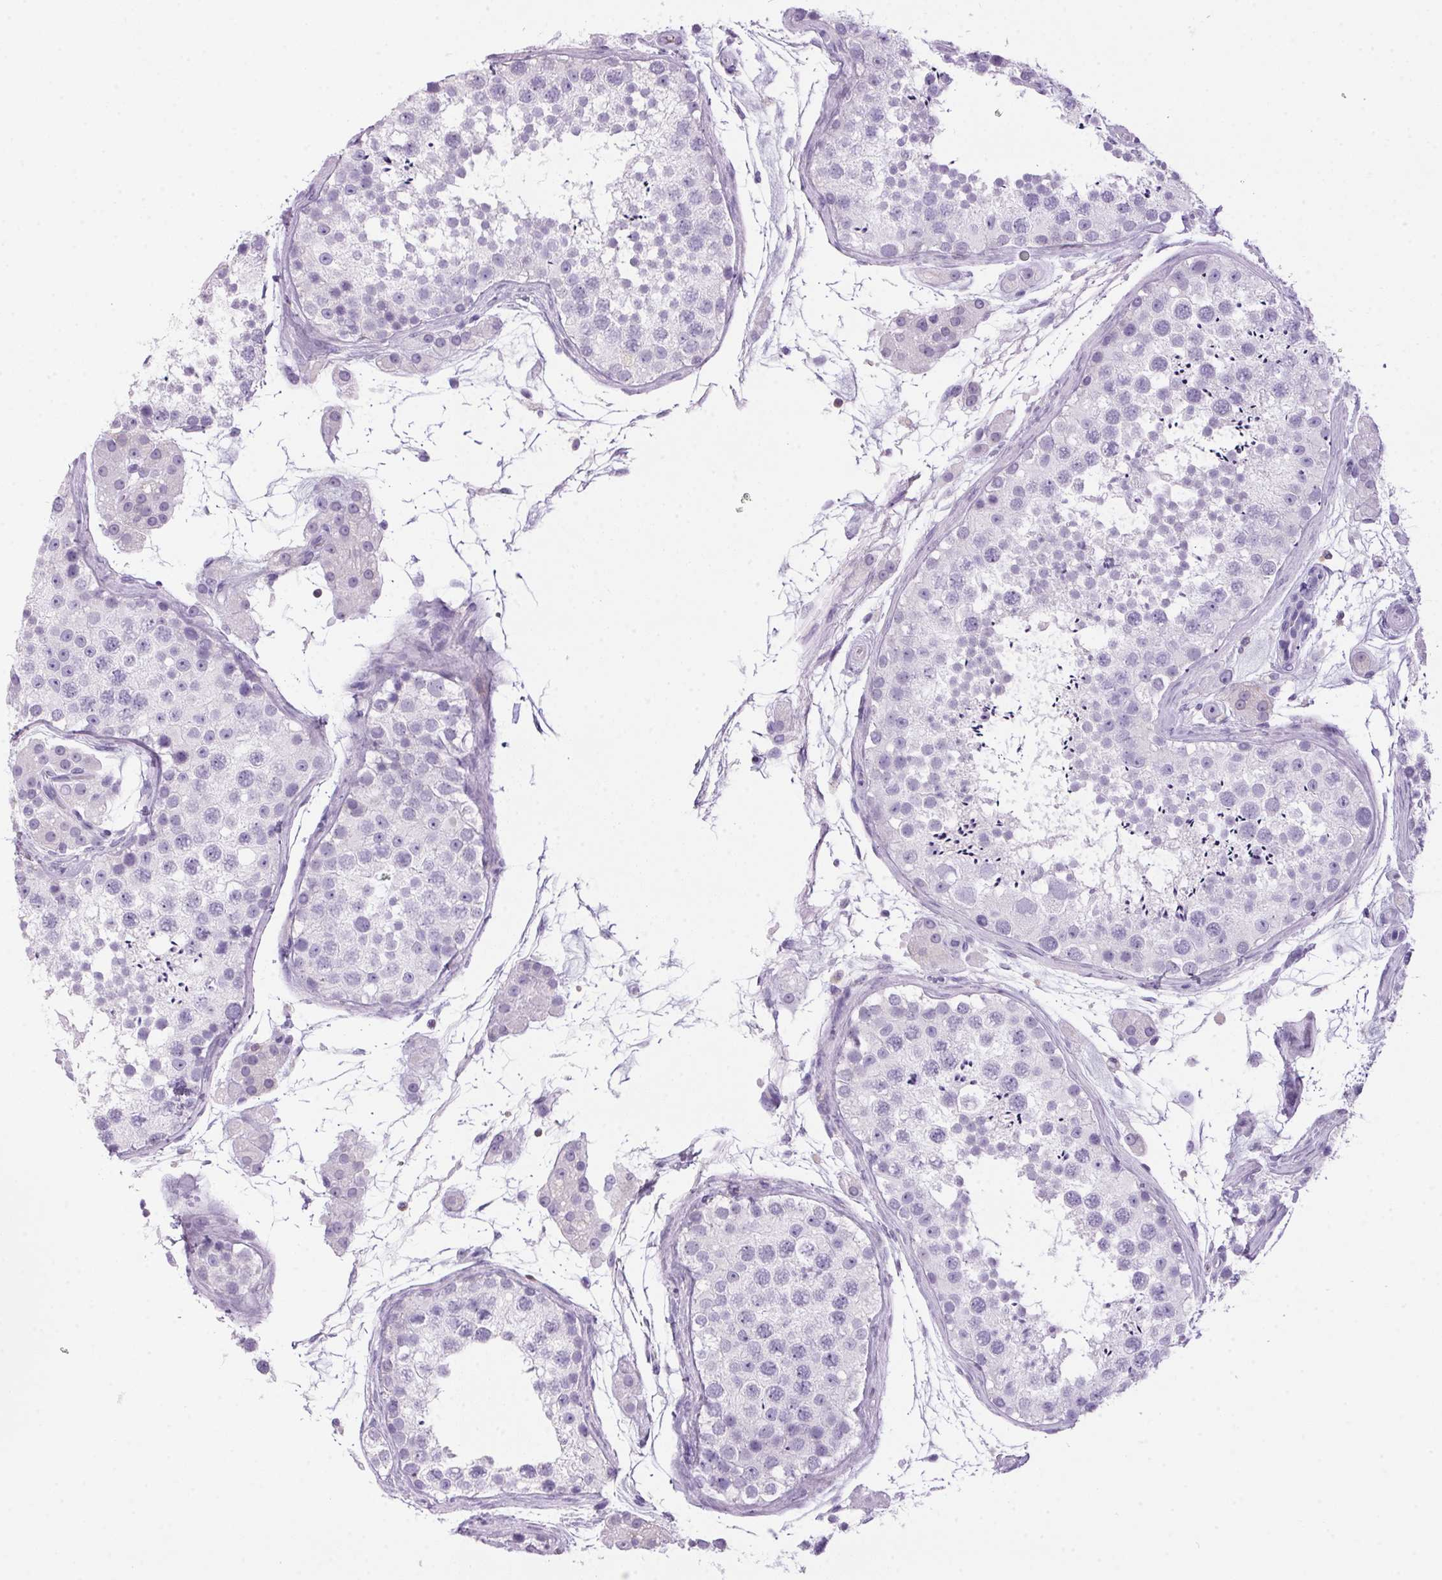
{"staining": {"intensity": "negative", "quantity": "none", "location": "none"}, "tissue": "testis", "cell_type": "Cells in seminiferous ducts", "image_type": "normal", "snomed": [{"axis": "morphology", "description": "Normal tissue, NOS"}, {"axis": "topography", "description": "Testis"}], "caption": "IHC micrograph of benign testis stained for a protein (brown), which reveals no positivity in cells in seminiferous ducts.", "gene": "S100A2", "patient": {"sex": "male", "age": 41}}